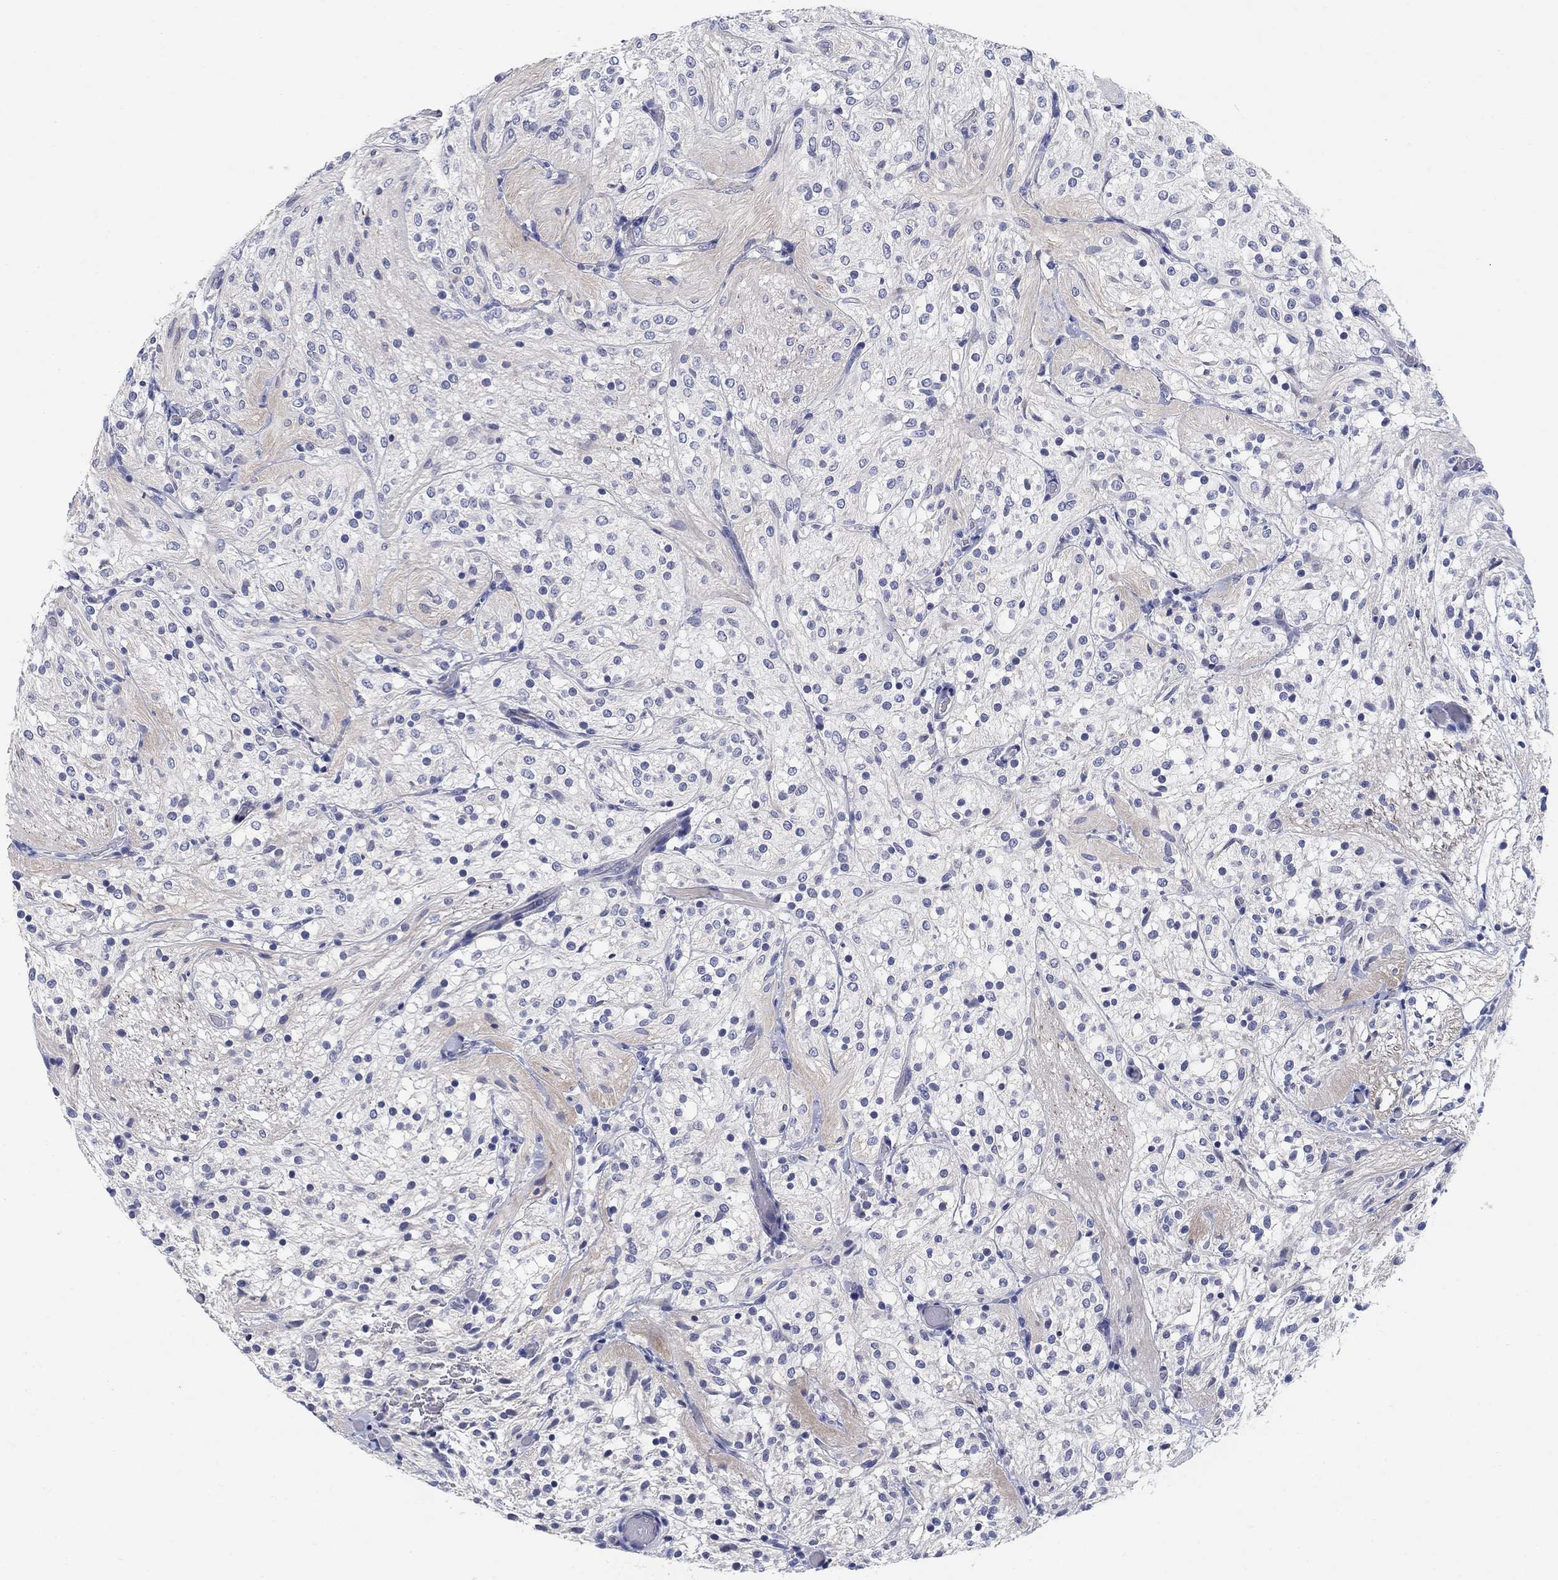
{"staining": {"intensity": "negative", "quantity": "none", "location": "none"}, "tissue": "glioma", "cell_type": "Tumor cells", "image_type": "cancer", "snomed": [{"axis": "morphology", "description": "Glioma, malignant, Low grade"}, {"axis": "topography", "description": "Brain"}], "caption": "The IHC image has no significant positivity in tumor cells of low-grade glioma (malignant) tissue.", "gene": "CLUL1", "patient": {"sex": "male", "age": 3}}